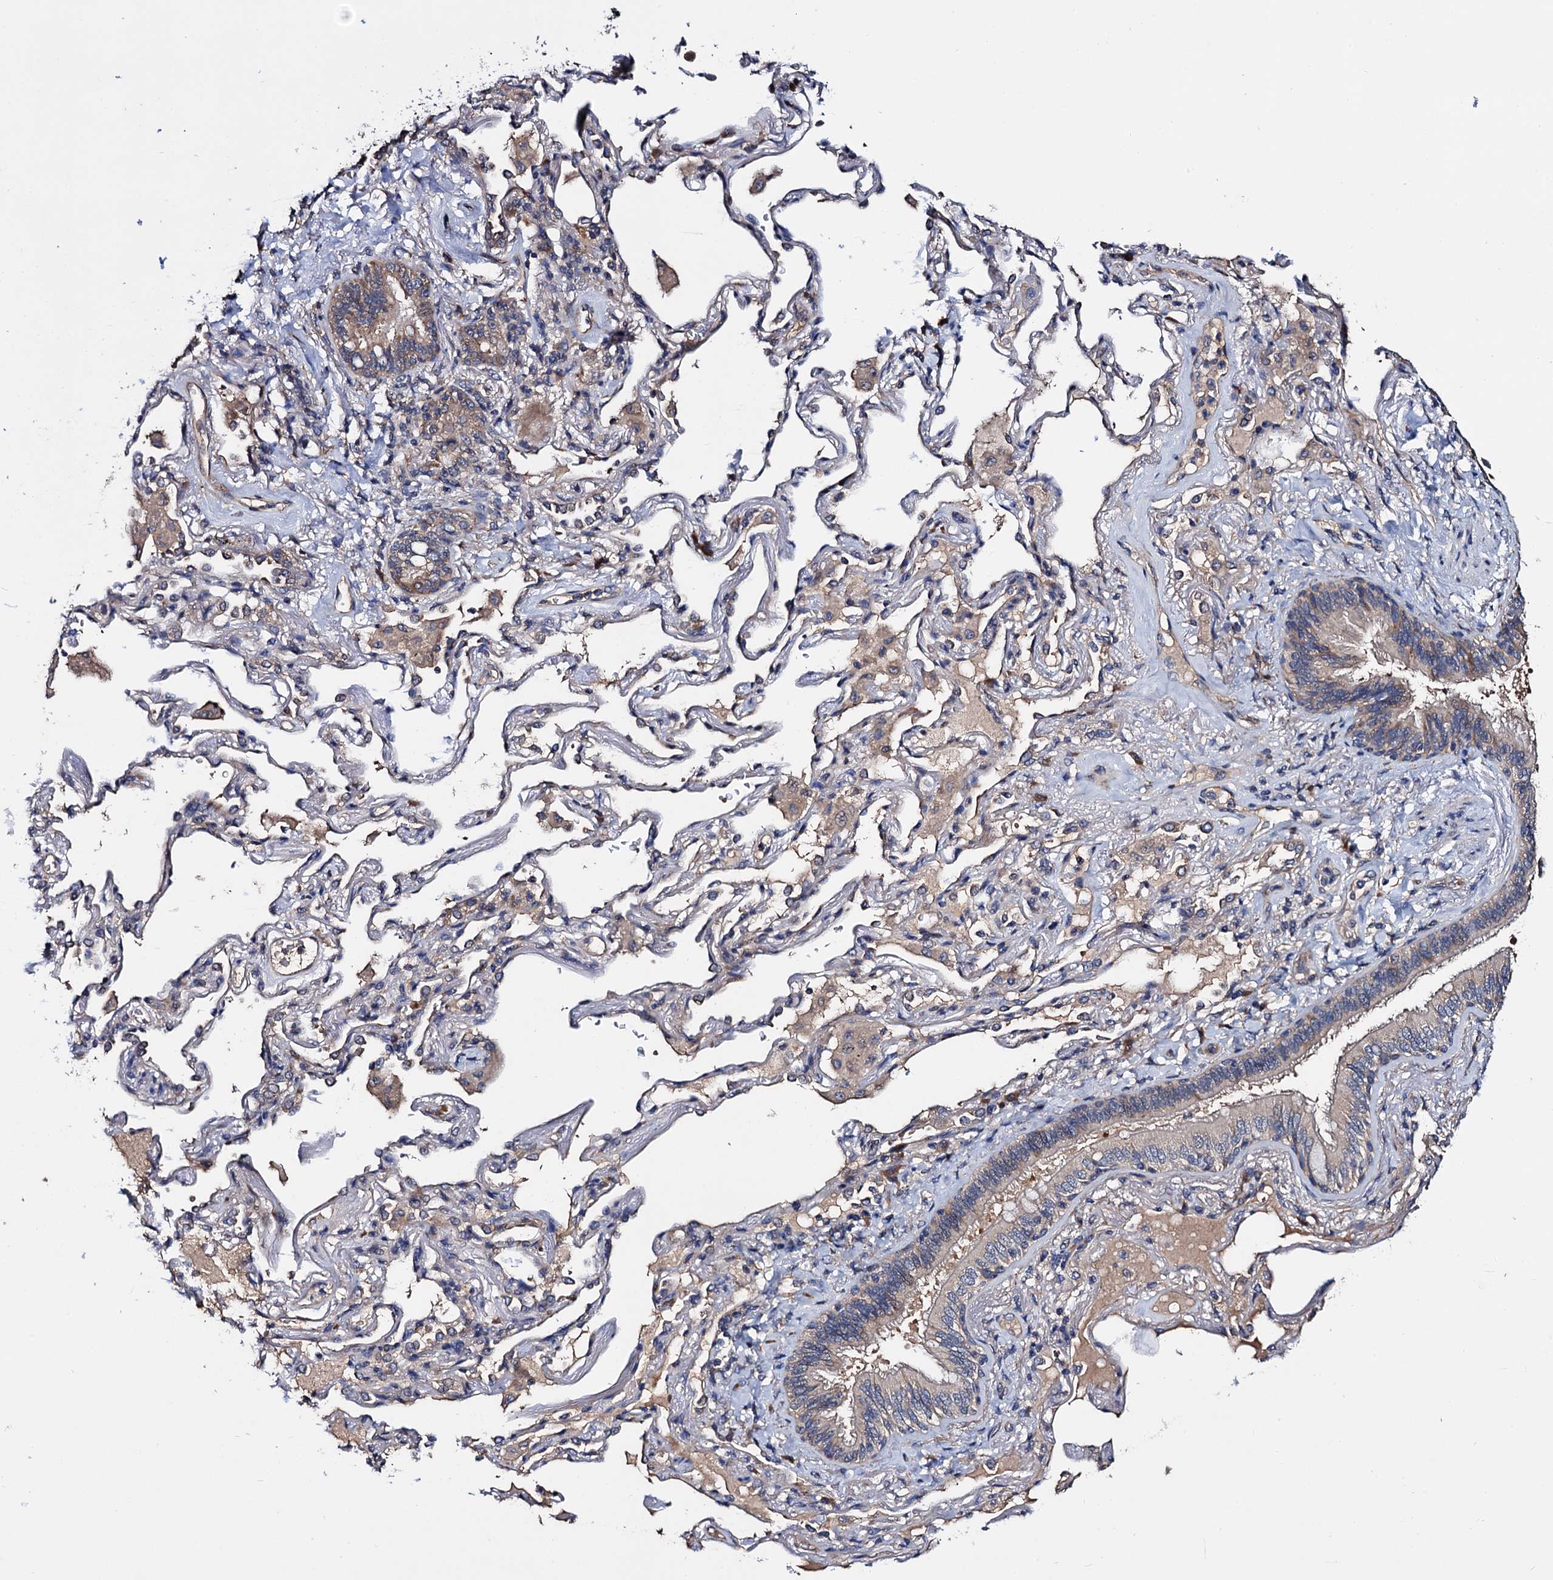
{"staining": {"intensity": "weak", "quantity": "<25%", "location": "cytoplasmic/membranous"}, "tissue": "lung cancer", "cell_type": "Tumor cells", "image_type": "cancer", "snomed": [{"axis": "morphology", "description": "Adenocarcinoma, NOS"}, {"axis": "topography", "description": "Lung"}], "caption": "This is an immunohistochemistry (IHC) photomicrograph of human lung cancer. There is no expression in tumor cells.", "gene": "TRMT112", "patient": {"sex": "female", "age": 69}}